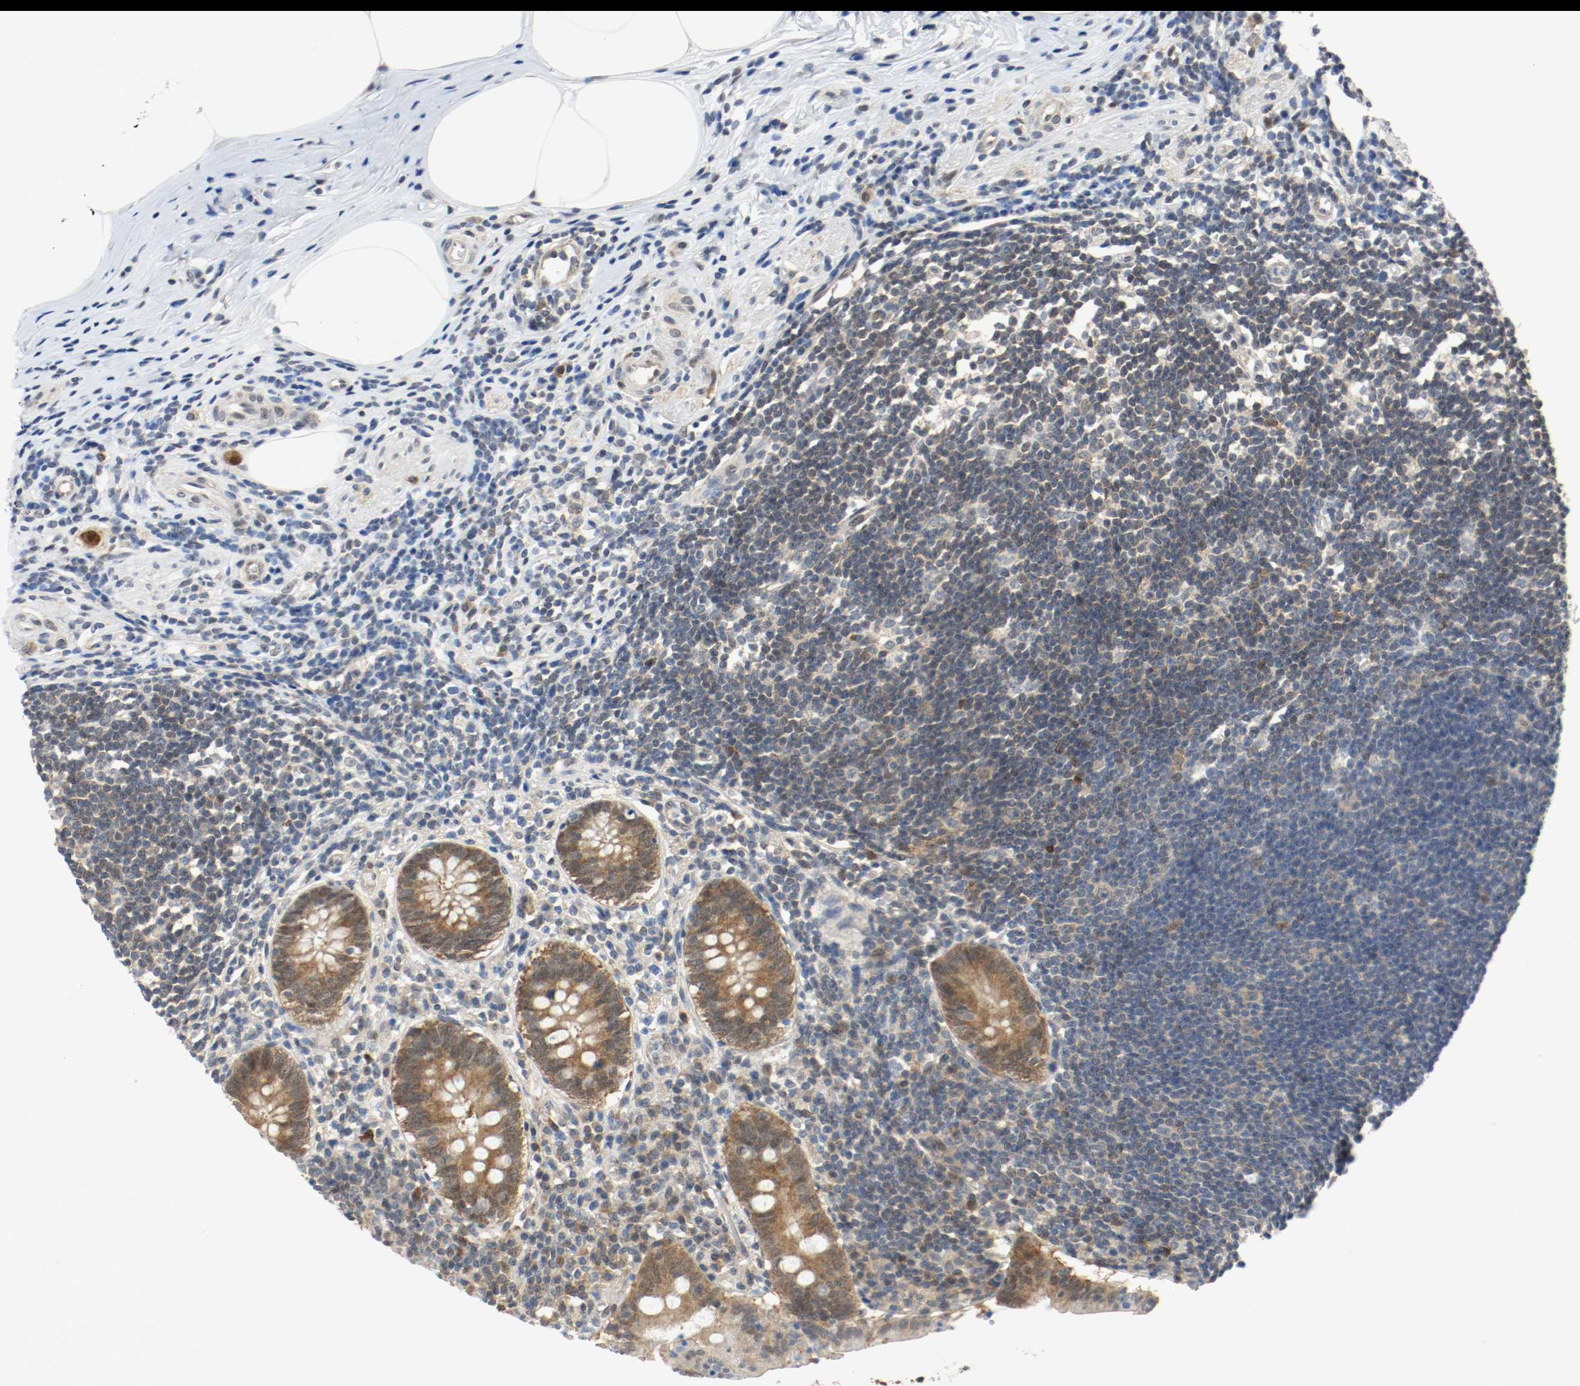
{"staining": {"intensity": "moderate", "quantity": ">75%", "location": "cytoplasmic/membranous,nuclear"}, "tissue": "appendix", "cell_type": "Glandular cells", "image_type": "normal", "snomed": [{"axis": "morphology", "description": "Normal tissue, NOS"}, {"axis": "topography", "description": "Appendix"}], "caption": "This image shows benign appendix stained with immunohistochemistry (IHC) to label a protein in brown. The cytoplasmic/membranous,nuclear of glandular cells show moderate positivity for the protein. Nuclei are counter-stained blue.", "gene": "PPME1", "patient": {"sex": "female", "age": 50}}